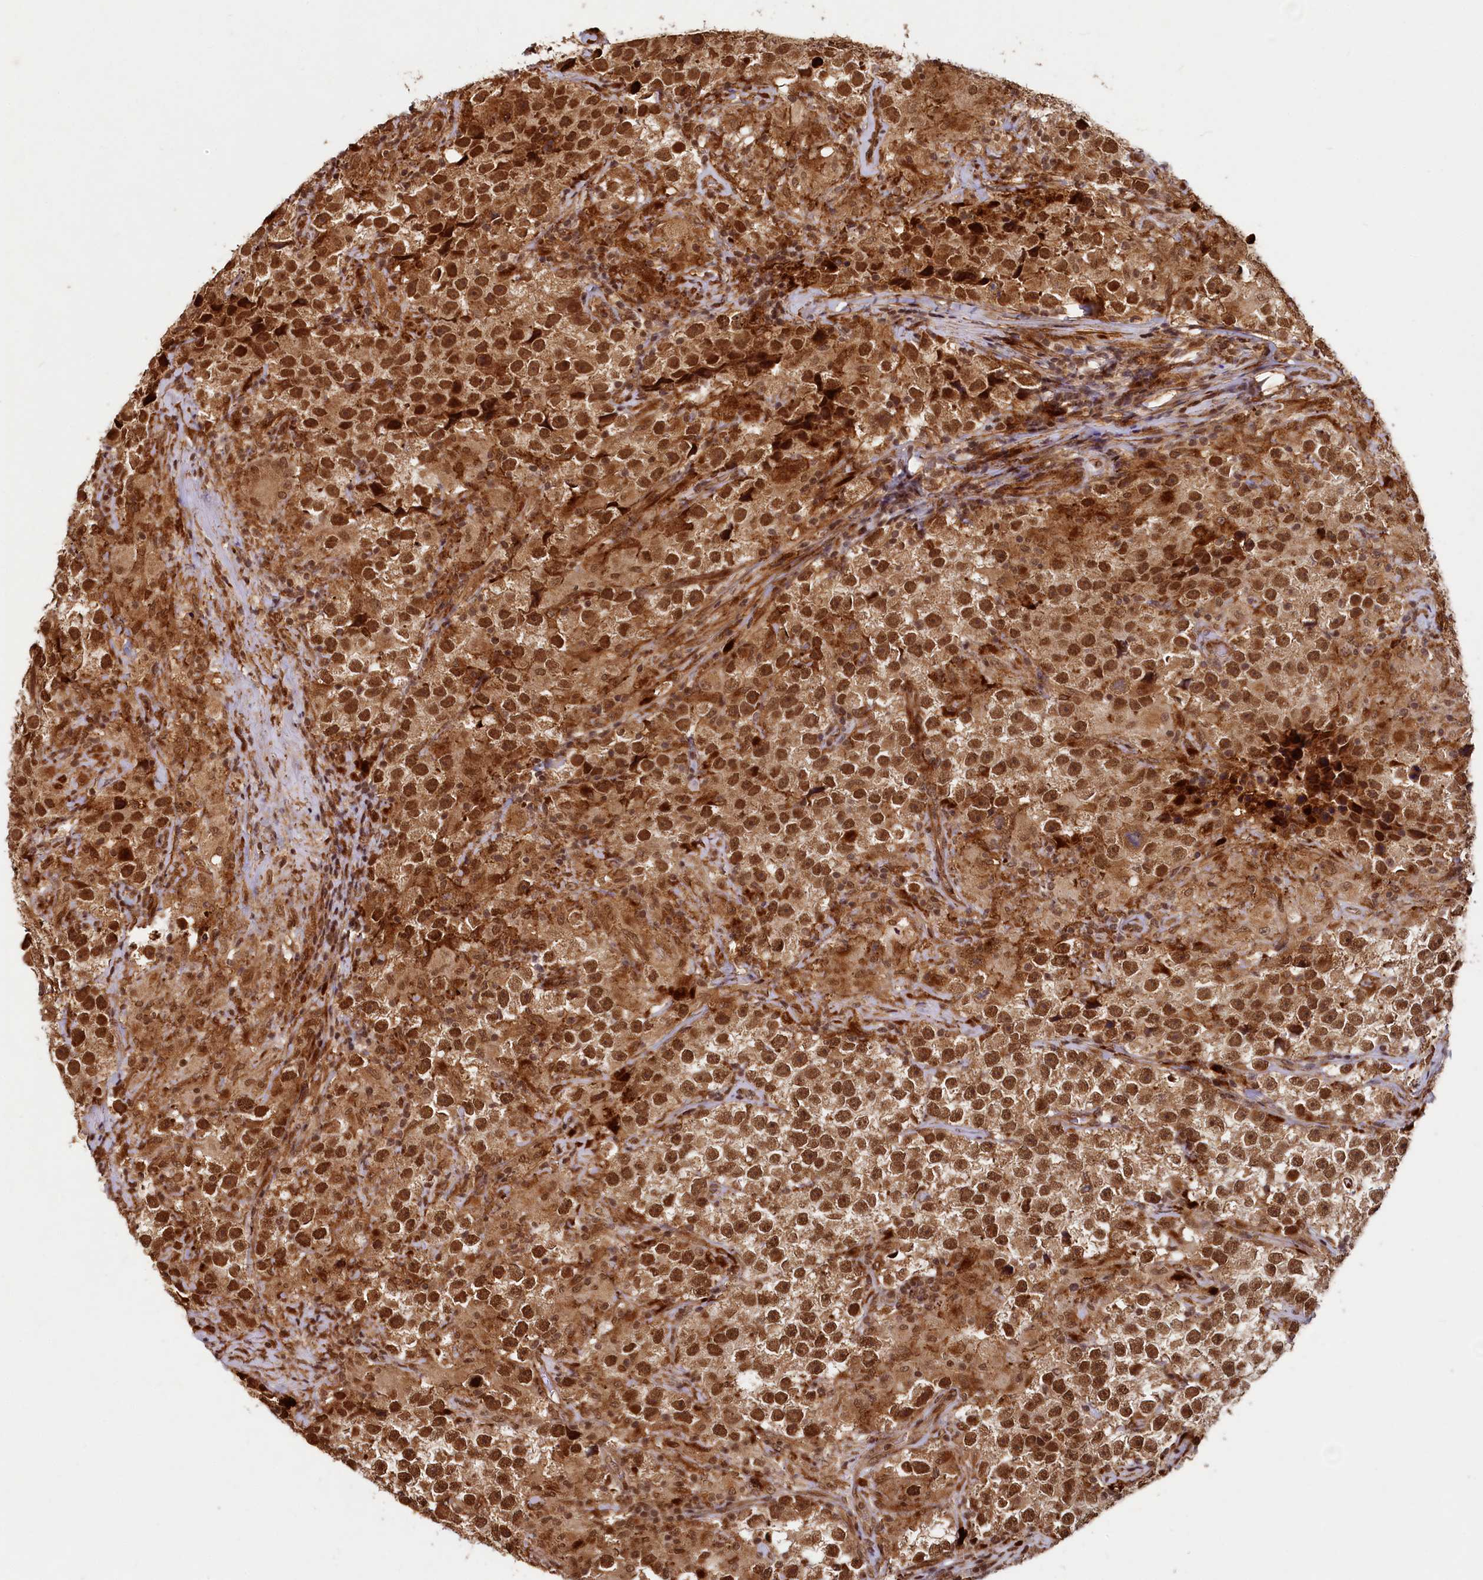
{"staining": {"intensity": "strong", "quantity": ">75%", "location": "cytoplasmic/membranous,nuclear"}, "tissue": "testis cancer", "cell_type": "Tumor cells", "image_type": "cancer", "snomed": [{"axis": "morphology", "description": "Seminoma, NOS"}, {"axis": "topography", "description": "Testis"}], "caption": "Seminoma (testis) stained with DAB (3,3'-diaminobenzidine) immunohistochemistry shows high levels of strong cytoplasmic/membranous and nuclear expression in approximately >75% of tumor cells. (Brightfield microscopy of DAB IHC at high magnification).", "gene": "TRIM23", "patient": {"sex": "male", "age": 46}}